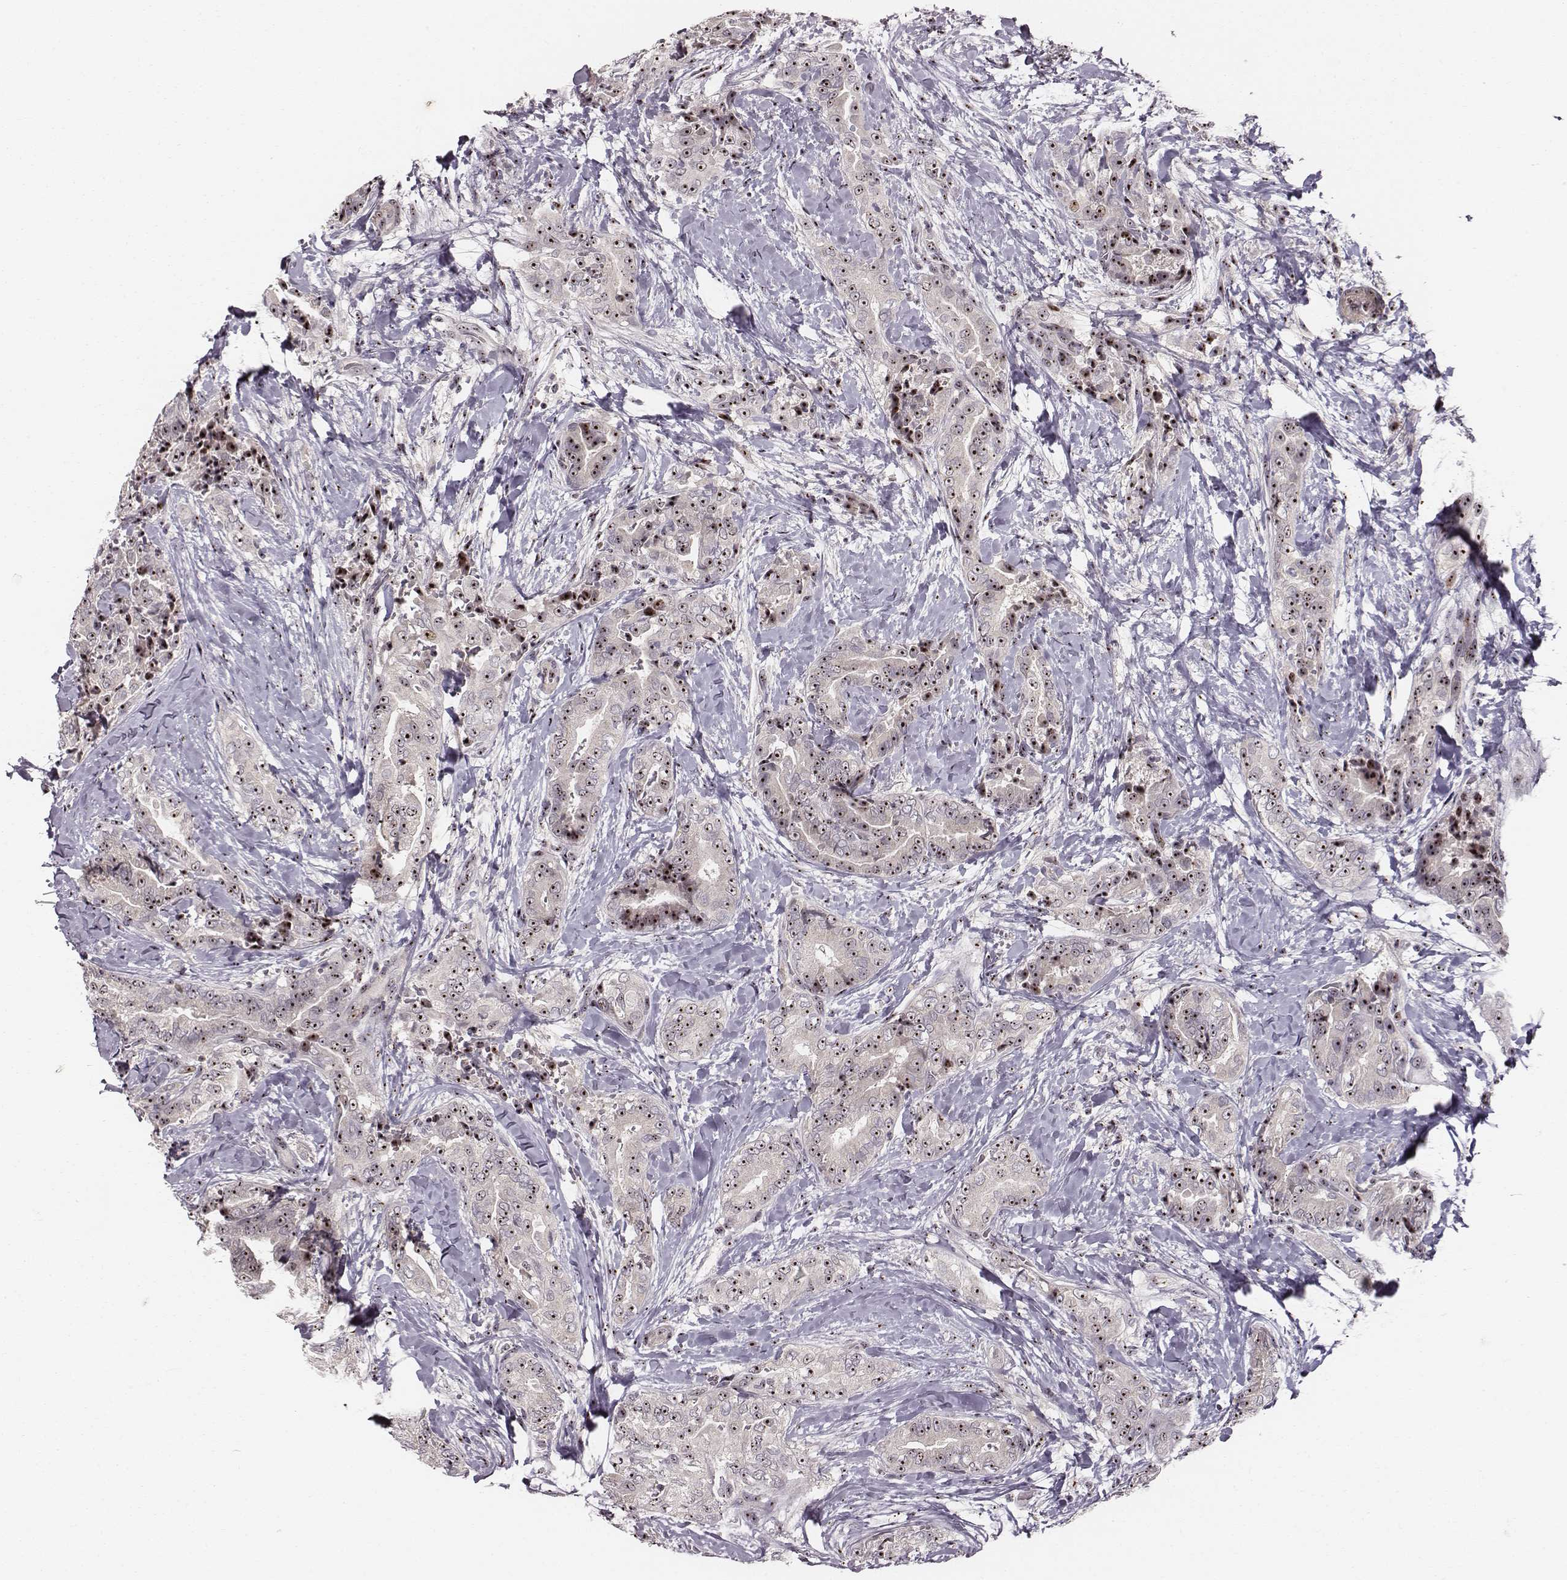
{"staining": {"intensity": "moderate", "quantity": ">75%", "location": "nuclear"}, "tissue": "thyroid cancer", "cell_type": "Tumor cells", "image_type": "cancer", "snomed": [{"axis": "morphology", "description": "Papillary adenocarcinoma, NOS"}, {"axis": "topography", "description": "Thyroid gland"}], "caption": "Immunohistochemistry (IHC) histopathology image of thyroid cancer stained for a protein (brown), which reveals medium levels of moderate nuclear staining in approximately >75% of tumor cells.", "gene": "NOP56", "patient": {"sex": "male", "age": 61}}